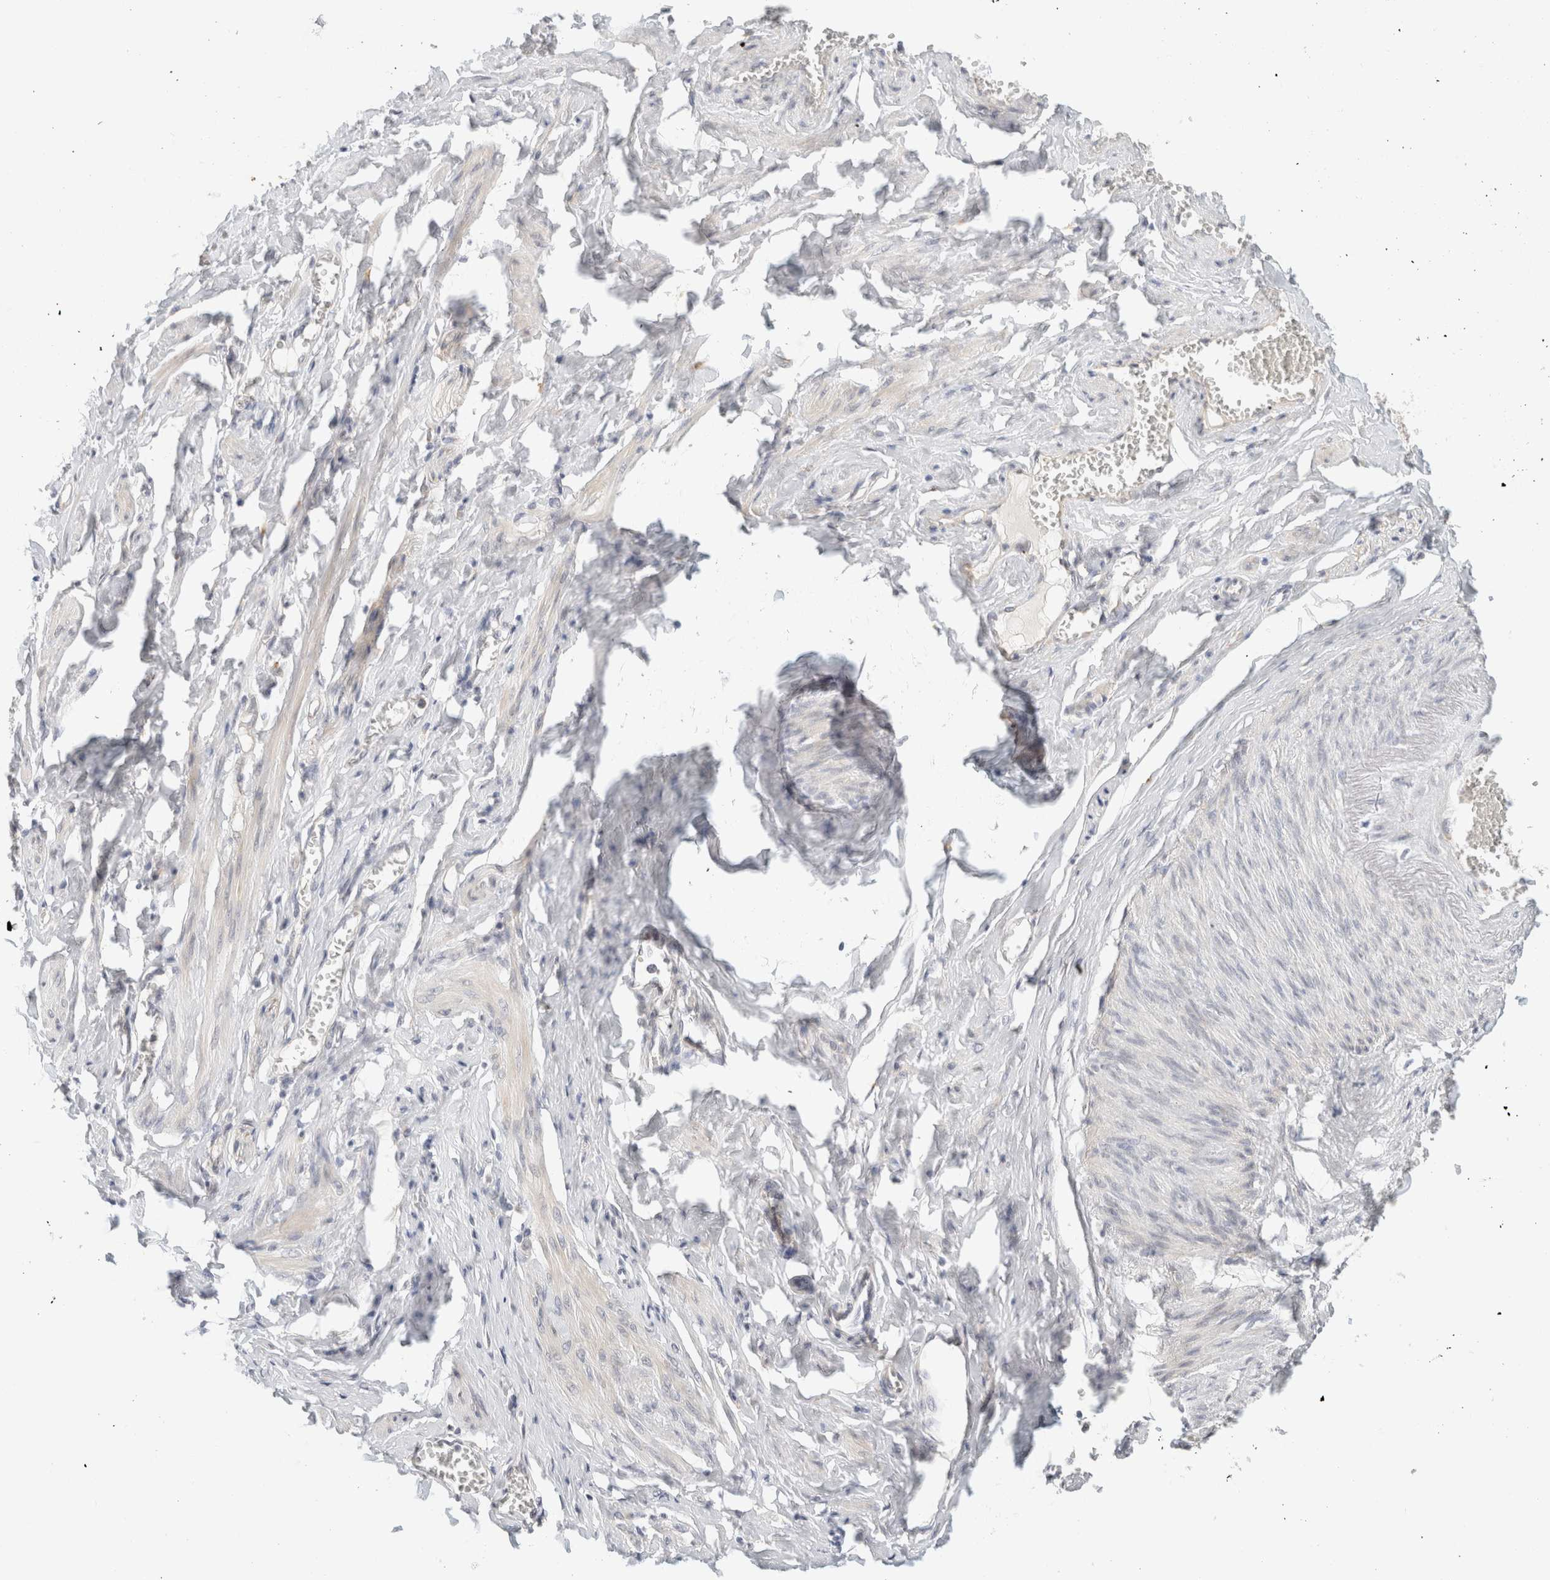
{"staining": {"intensity": "negative", "quantity": "none", "location": "none"}, "tissue": "adipose tissue", "cell_type": "Adipocytes", "image_type": "normal", "snomed": [{"axis": "morphology", "description": "Normal tissue, NOS"}, {"axis": "topography", "description": "Vascular tissue"}, {"axis": "topography", "description": "Fallopian tube"}, {"axis": "topography", "description": "Ovary"}], "caption": "Adipocytes are negative for protein expression in benign human adipose tissue. (Brightfield microscopy of DAB (3,3'-diaminobenzidine) IHC at high magnification).", "gene": "HDLBP", "patient": {"sex": "female", "age": 67}}